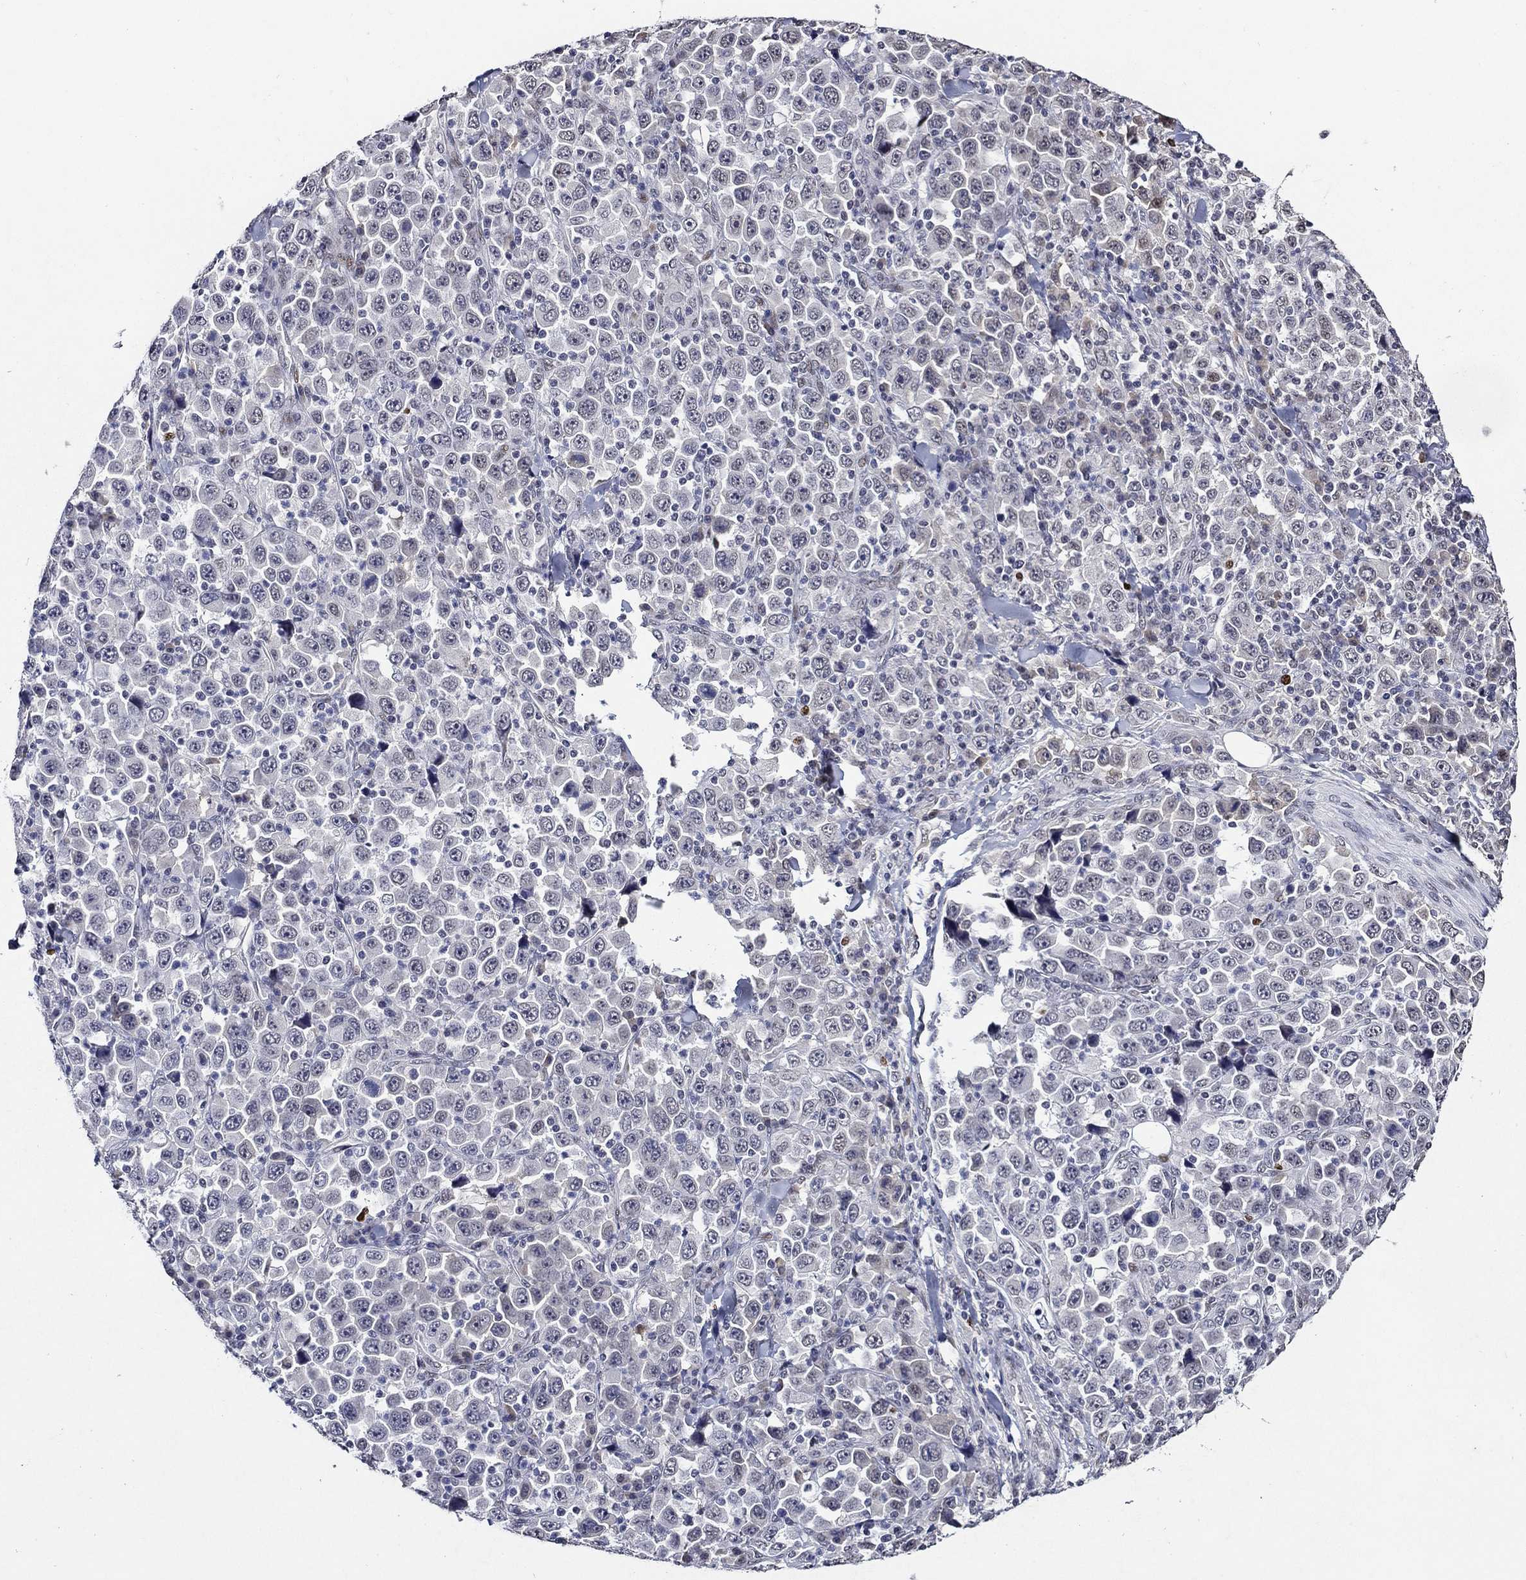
{"staining": {"intensity": "negative", "quantity": "none", "location": "none"}, "tissue": "stomach cancer", "cell_type": "Tumor cells", "image_type": "cancer", "snomed": [{"axis": "morphology", "description": "Normal tissue, NOS"}, {"axis": "morphology", "description": "Adenocarcinoma, NOS"}, {"axis": "topography", "description": "Stomach, upper"}, {"axis": "topography", "description": "Stomach"}], "caption": "Immunohistochemical staining of stomach adenocarcinoma shows no significant expression in tumor cells.", "gene": "GATA2", "patient": {"sex": "male", "age": 59}}